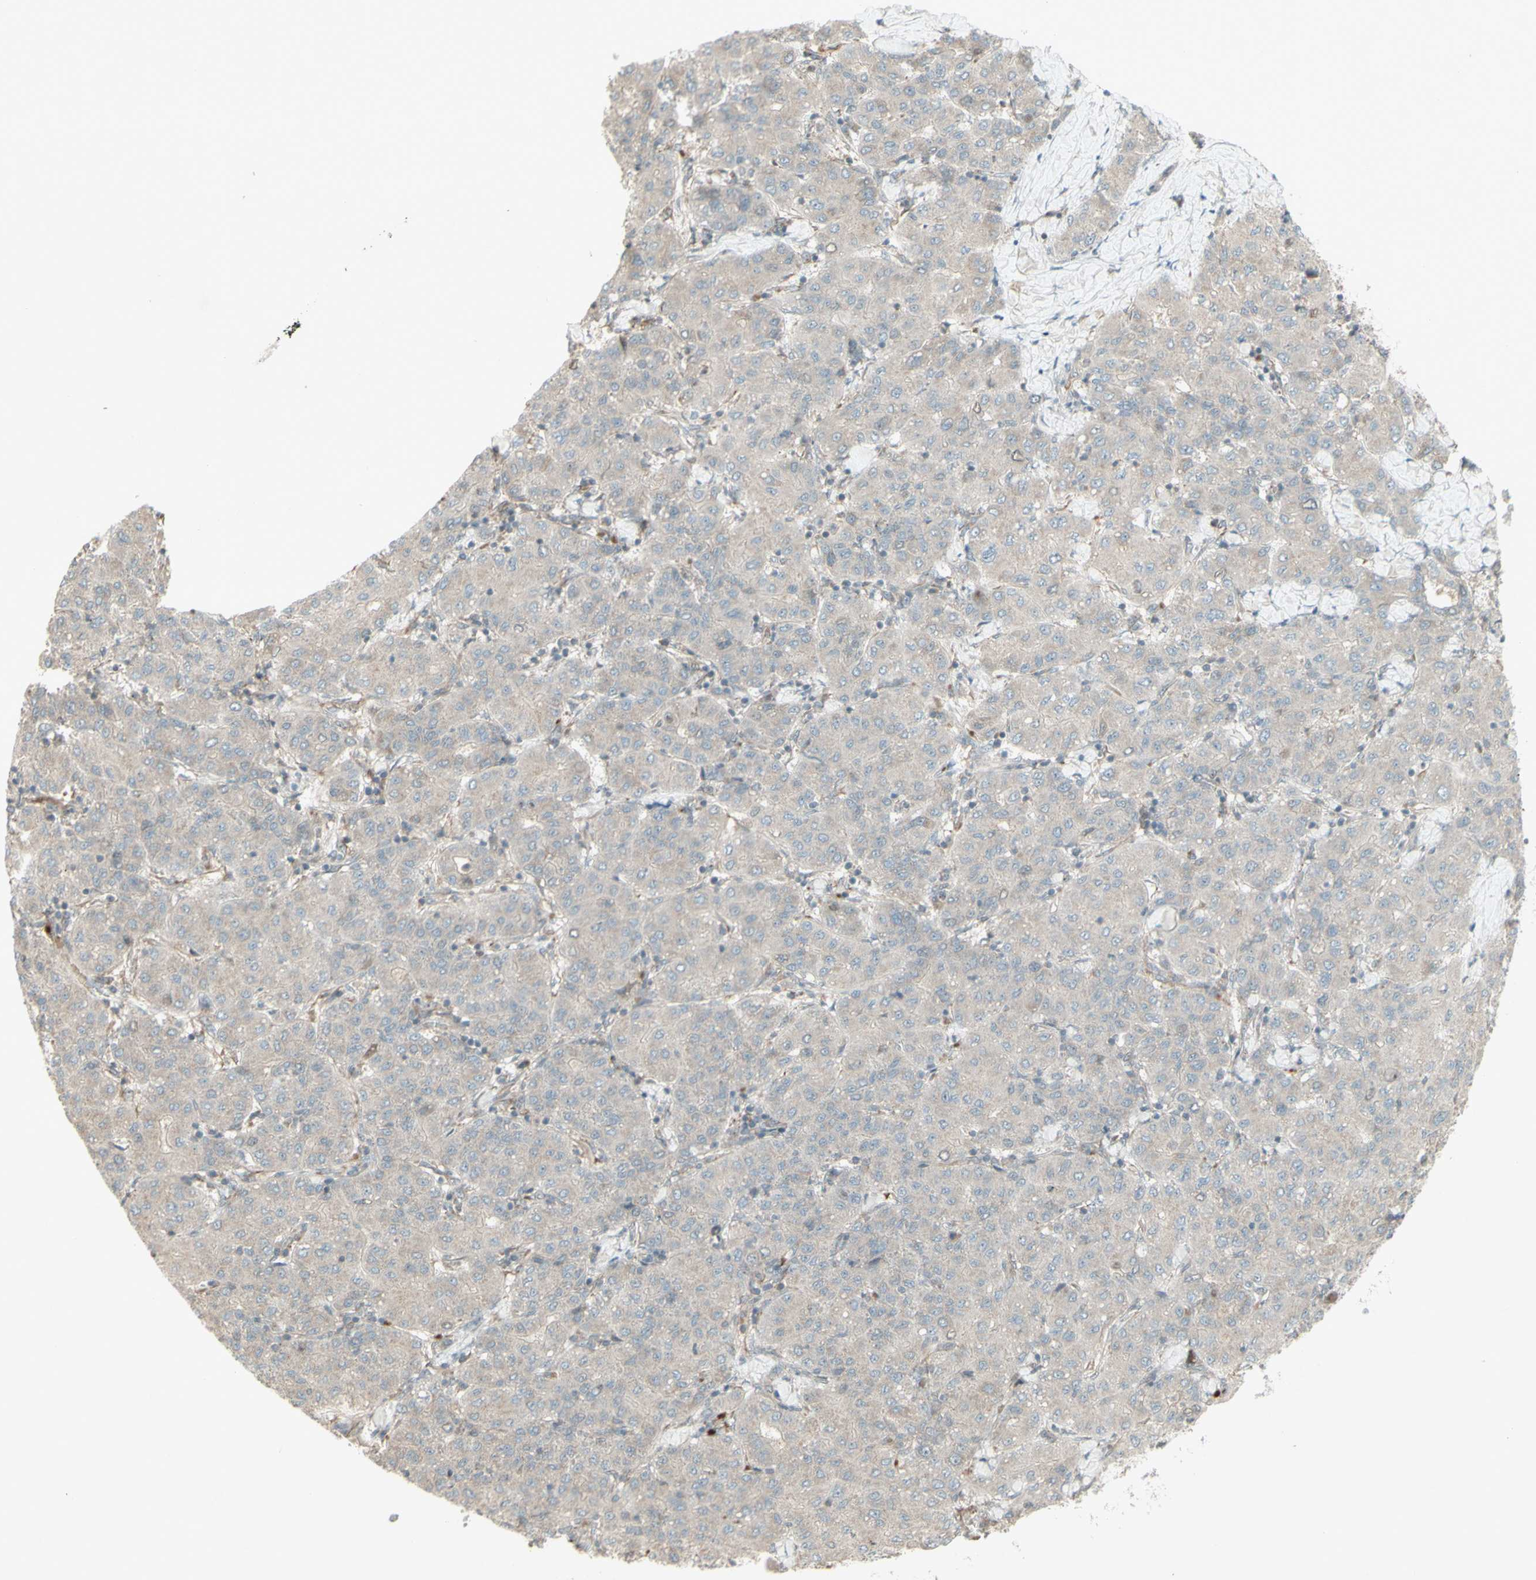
{"staining": {"intensity": "negative", "quantity": "none", "location": "none"}, "tissue": "liver cancer", "cell_type": "Tumor cells", "image_type": "cancer", "snomed": [{"axis": "morphology", "description": "Carcinoma, Hepatocellular, NOS"}, {"axis": "topography", "description": "Liver"}], "caption": "Protein analysis of hepatocellular carcinoma (liver) demonstrates no significant staining in tumor cells. (DAB (3,3'-diaminobenzidine) IHC visualized using brightfield microscopy, high magnification).", "gene": "MSH6", "patient": {"sex": "male", "age": 65}}